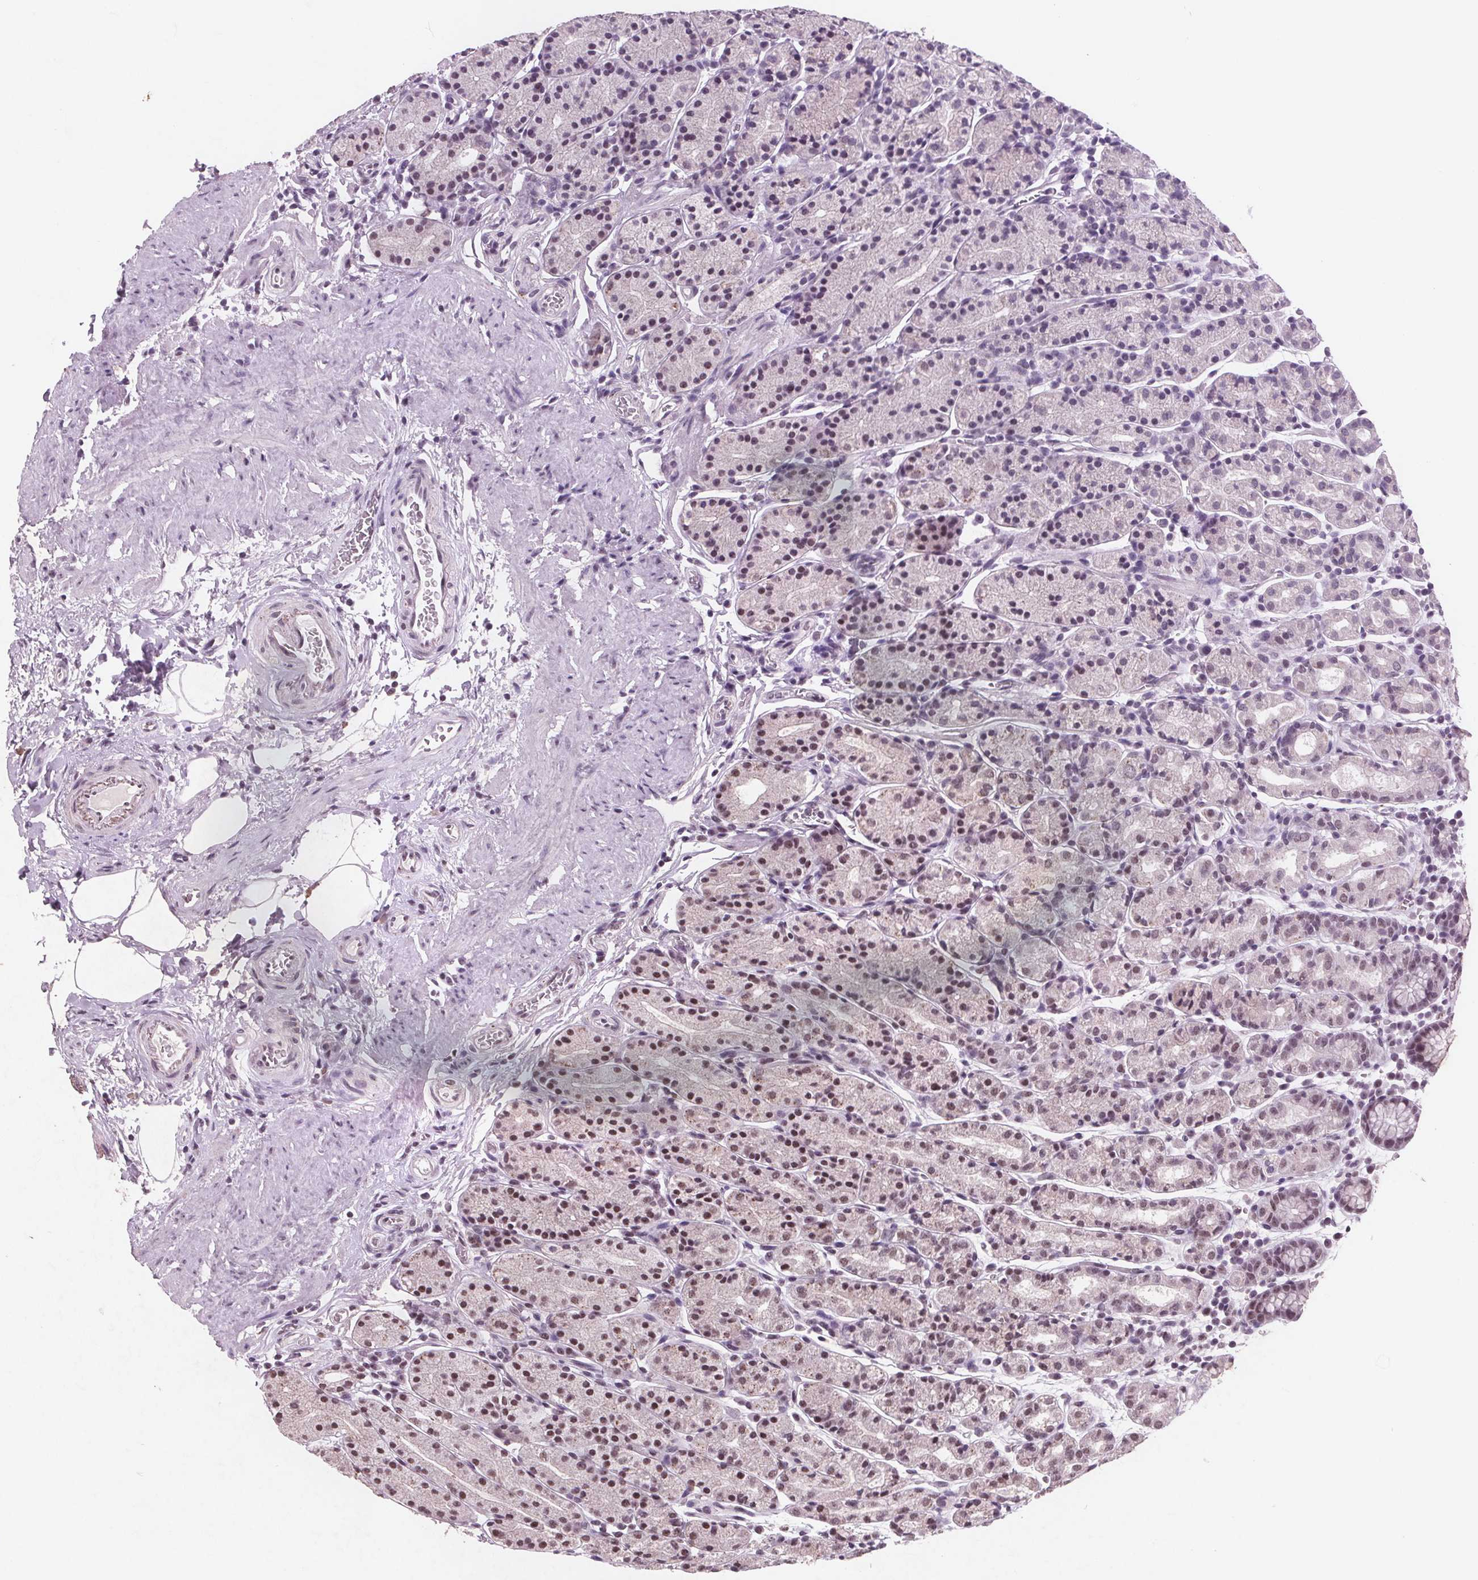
{"staining": {"intensity": "moderate", "quantity": ">75%", "location": "nuclear"}, "tissue": "stomach", "cell_type": "Glandular cells", "image_type": "normal", "snomed": [{"axis": "morphology", "description": "Normal tissue, NOS"}, {"axis": "topography", "description": "Stomach, upper"}, {"axis": "topography", "description": "Stomach"}], "caption": "High-power microscopy captured an immunohistochemistry (IHC) micrograph of unremarkable stomach, revealing moderate nuclear positivity in approximately >75% of glandular cells.", "gene": "RPS6KA2", "patient": {"sex": "male", "age": 62}}